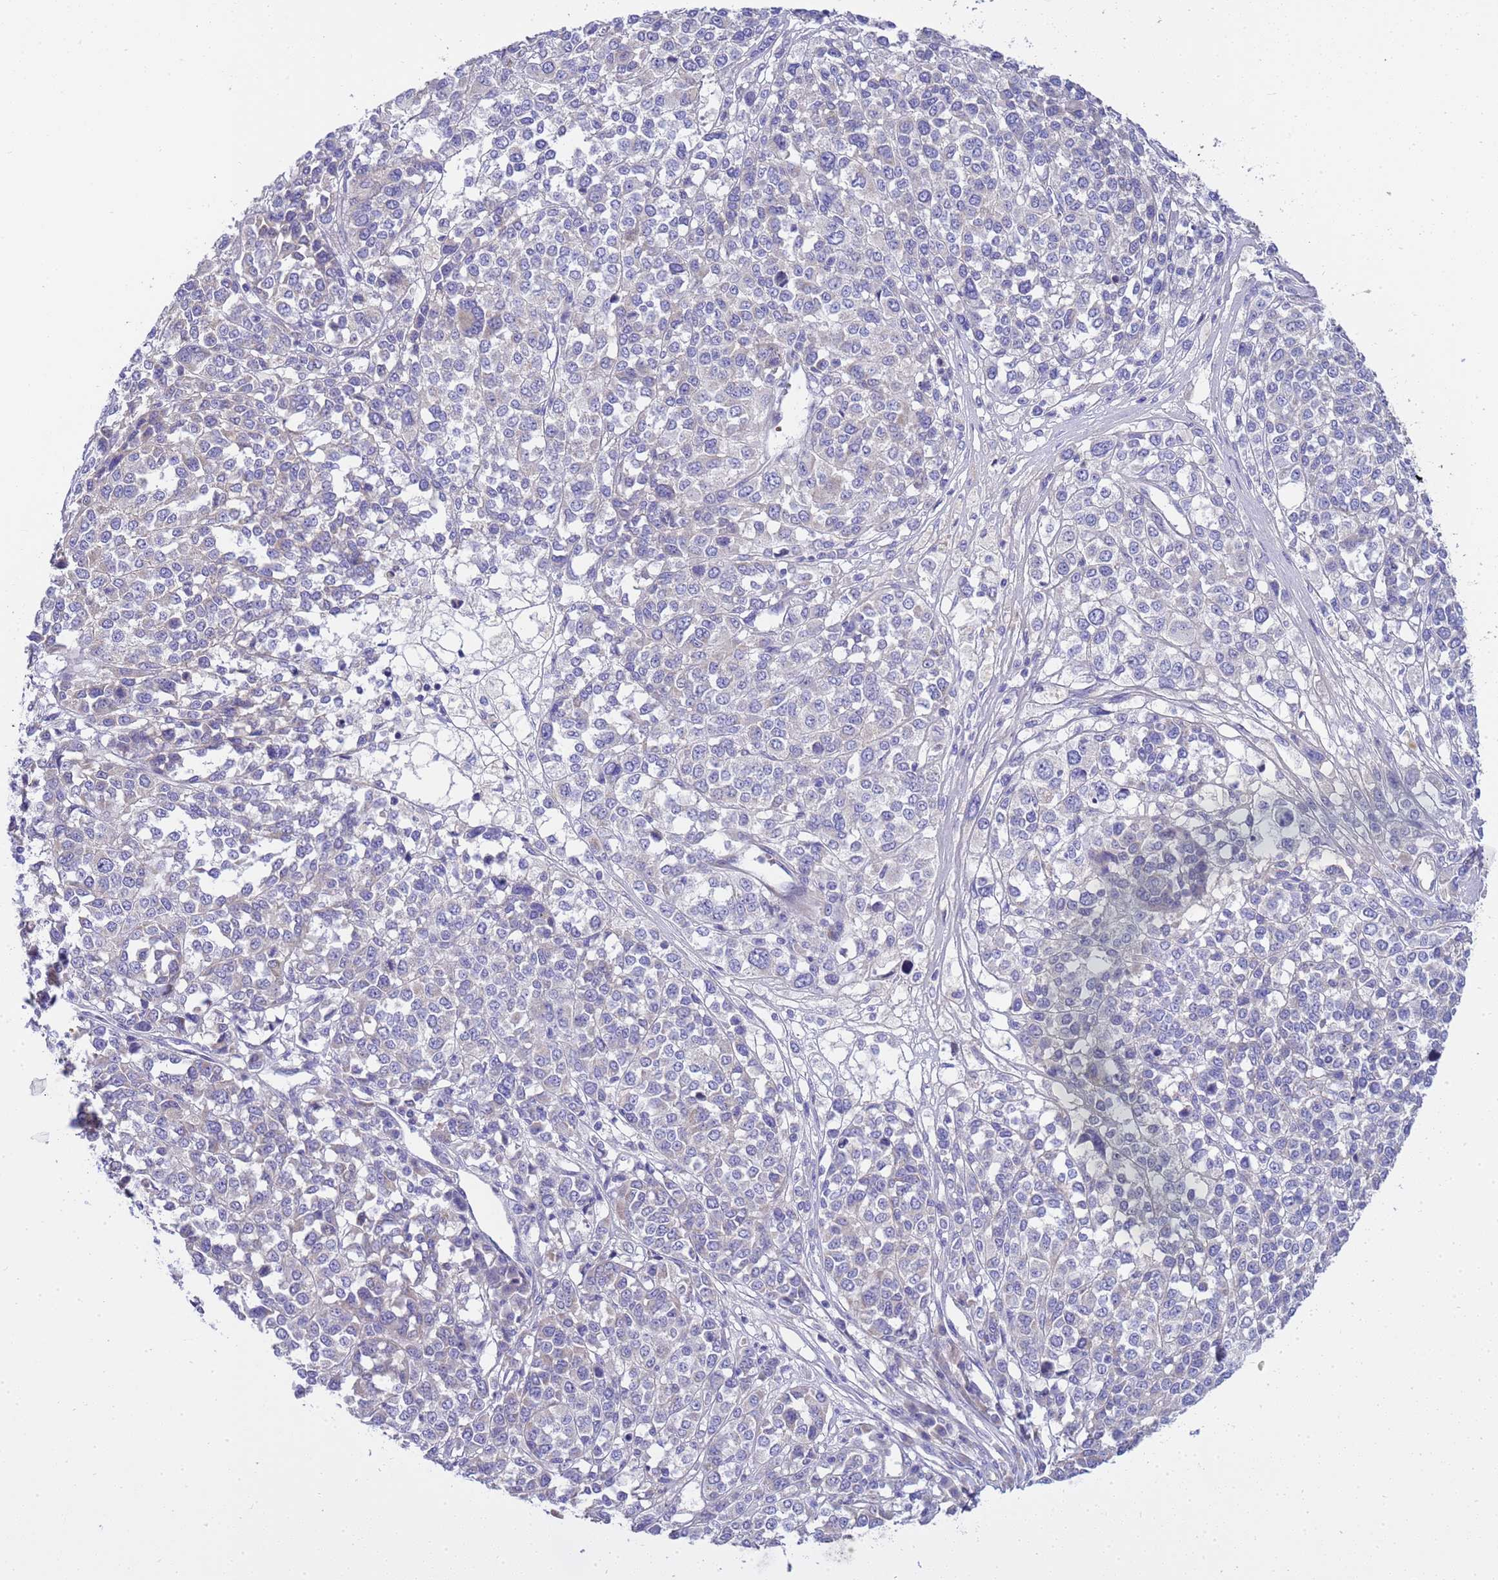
{"staining": {"intensity": "negative", "quantity": "none", "location": "none"}, "tissue": "melanoma", "cell_type": "Tumor cells", "image_type": "cancer", "snomed": [{"axis": "morphology", "description": "Malignant melanoma, Metastatic site"}, {"axis": "topography", "description": "Lymph node"}], "caption": "This micrograph is of malignant melanoma (metastatic site) stained with IHC to label a protein in brown with the nuclei are counter-stained blue. There is no expression in tumor cells.", "gene": "RIPPLY2", "patient": {"sex": "male", "age": 44}}